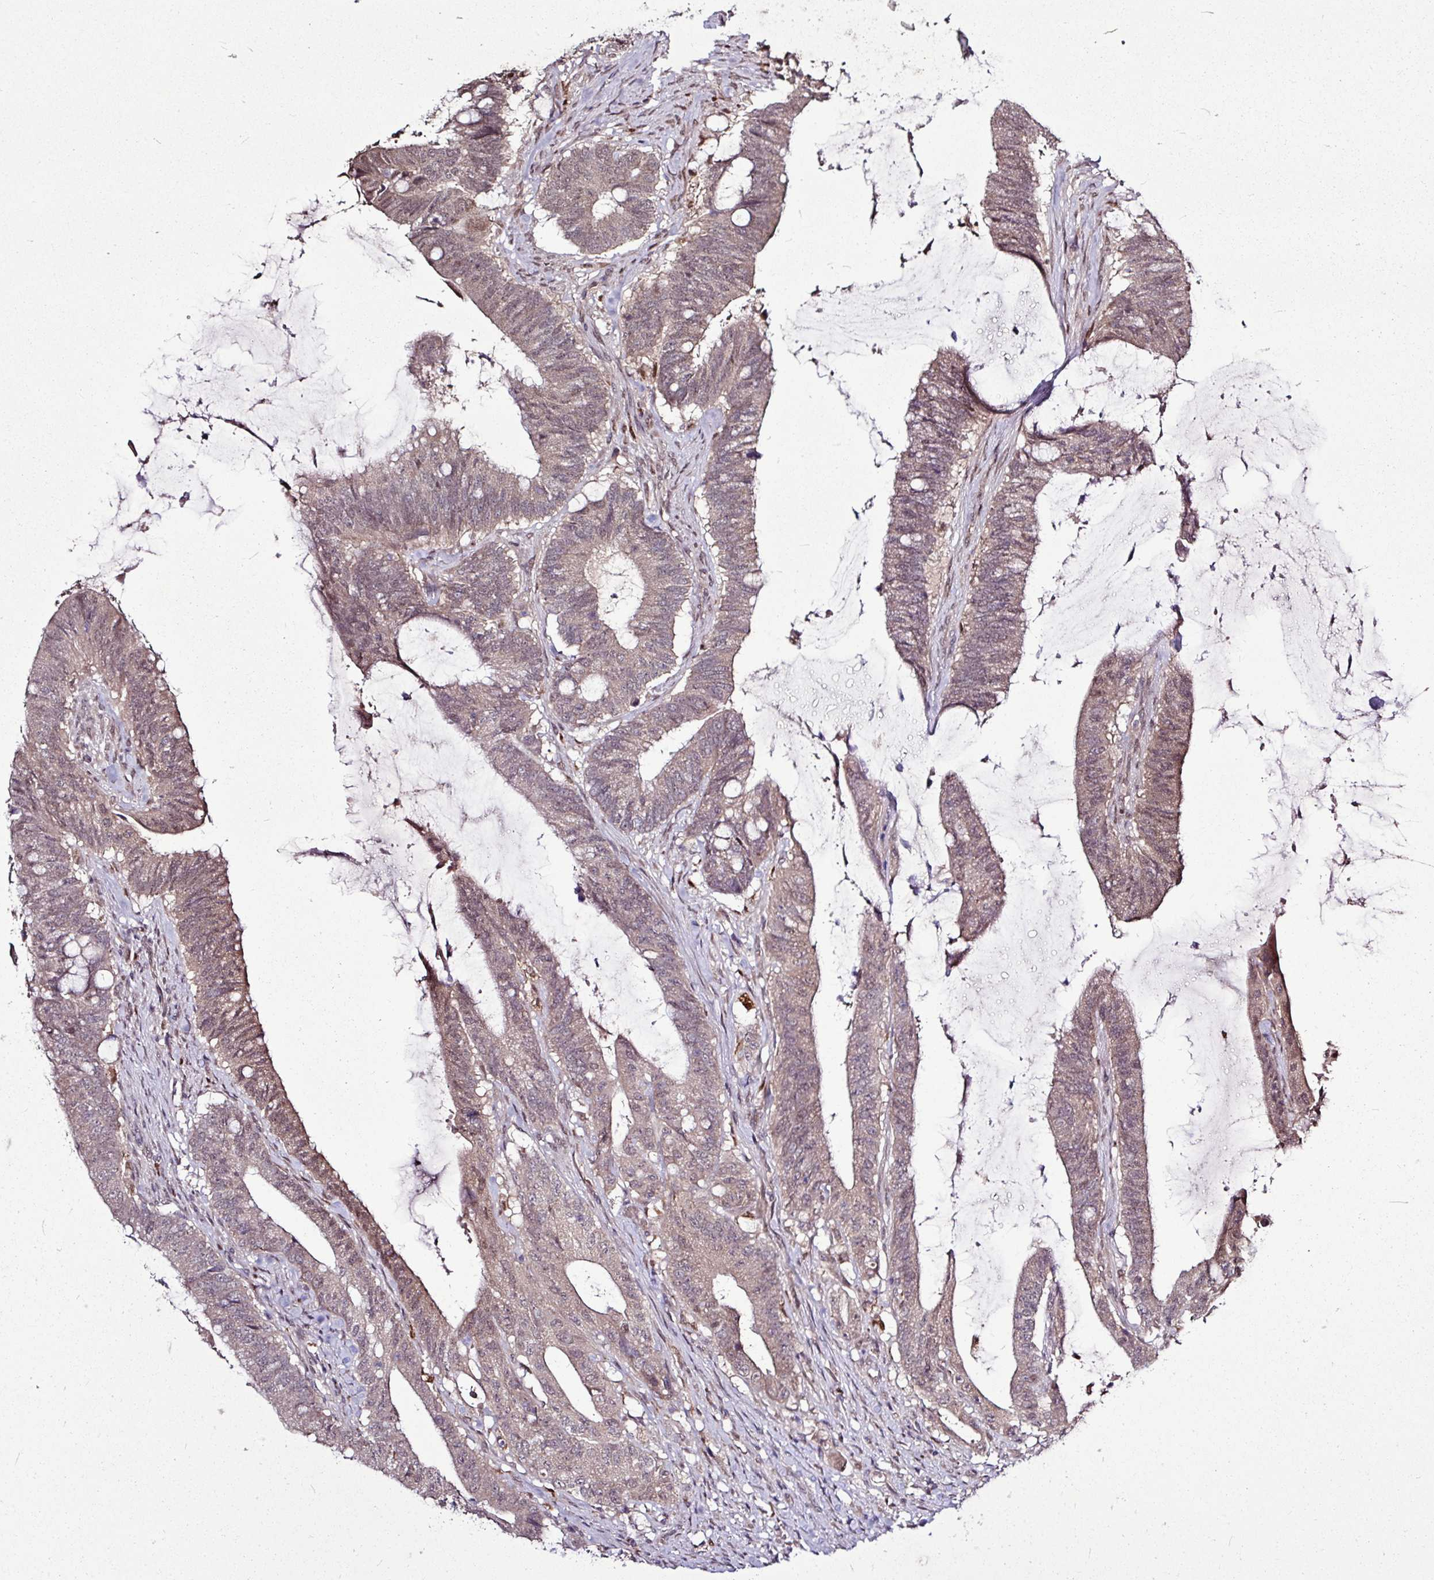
{"staining": {"intensity": "moderate", "quantity": ">75%", "location": "cytoplasmic/membranous,nuclear"}, "tissue": "colorectal cancer", "cell_type": "Tumor cells", "image_type": "cancer", "snomed": [{"axis": "morphology", "description": "Adenocarcinoma, NOS"}, {"axis": "topography", "description": "Colon"}], "caption": "Immunohistochemistry image of adenocarcinoma (colorectal) stained for a protein (brown), which reveals medium levels of moderate cytoplasmic/membranous and nuclear expression in about >75% of tumor cells.", "gene": "SKIC2", "patient": {"sex": "female", "age": 43}}